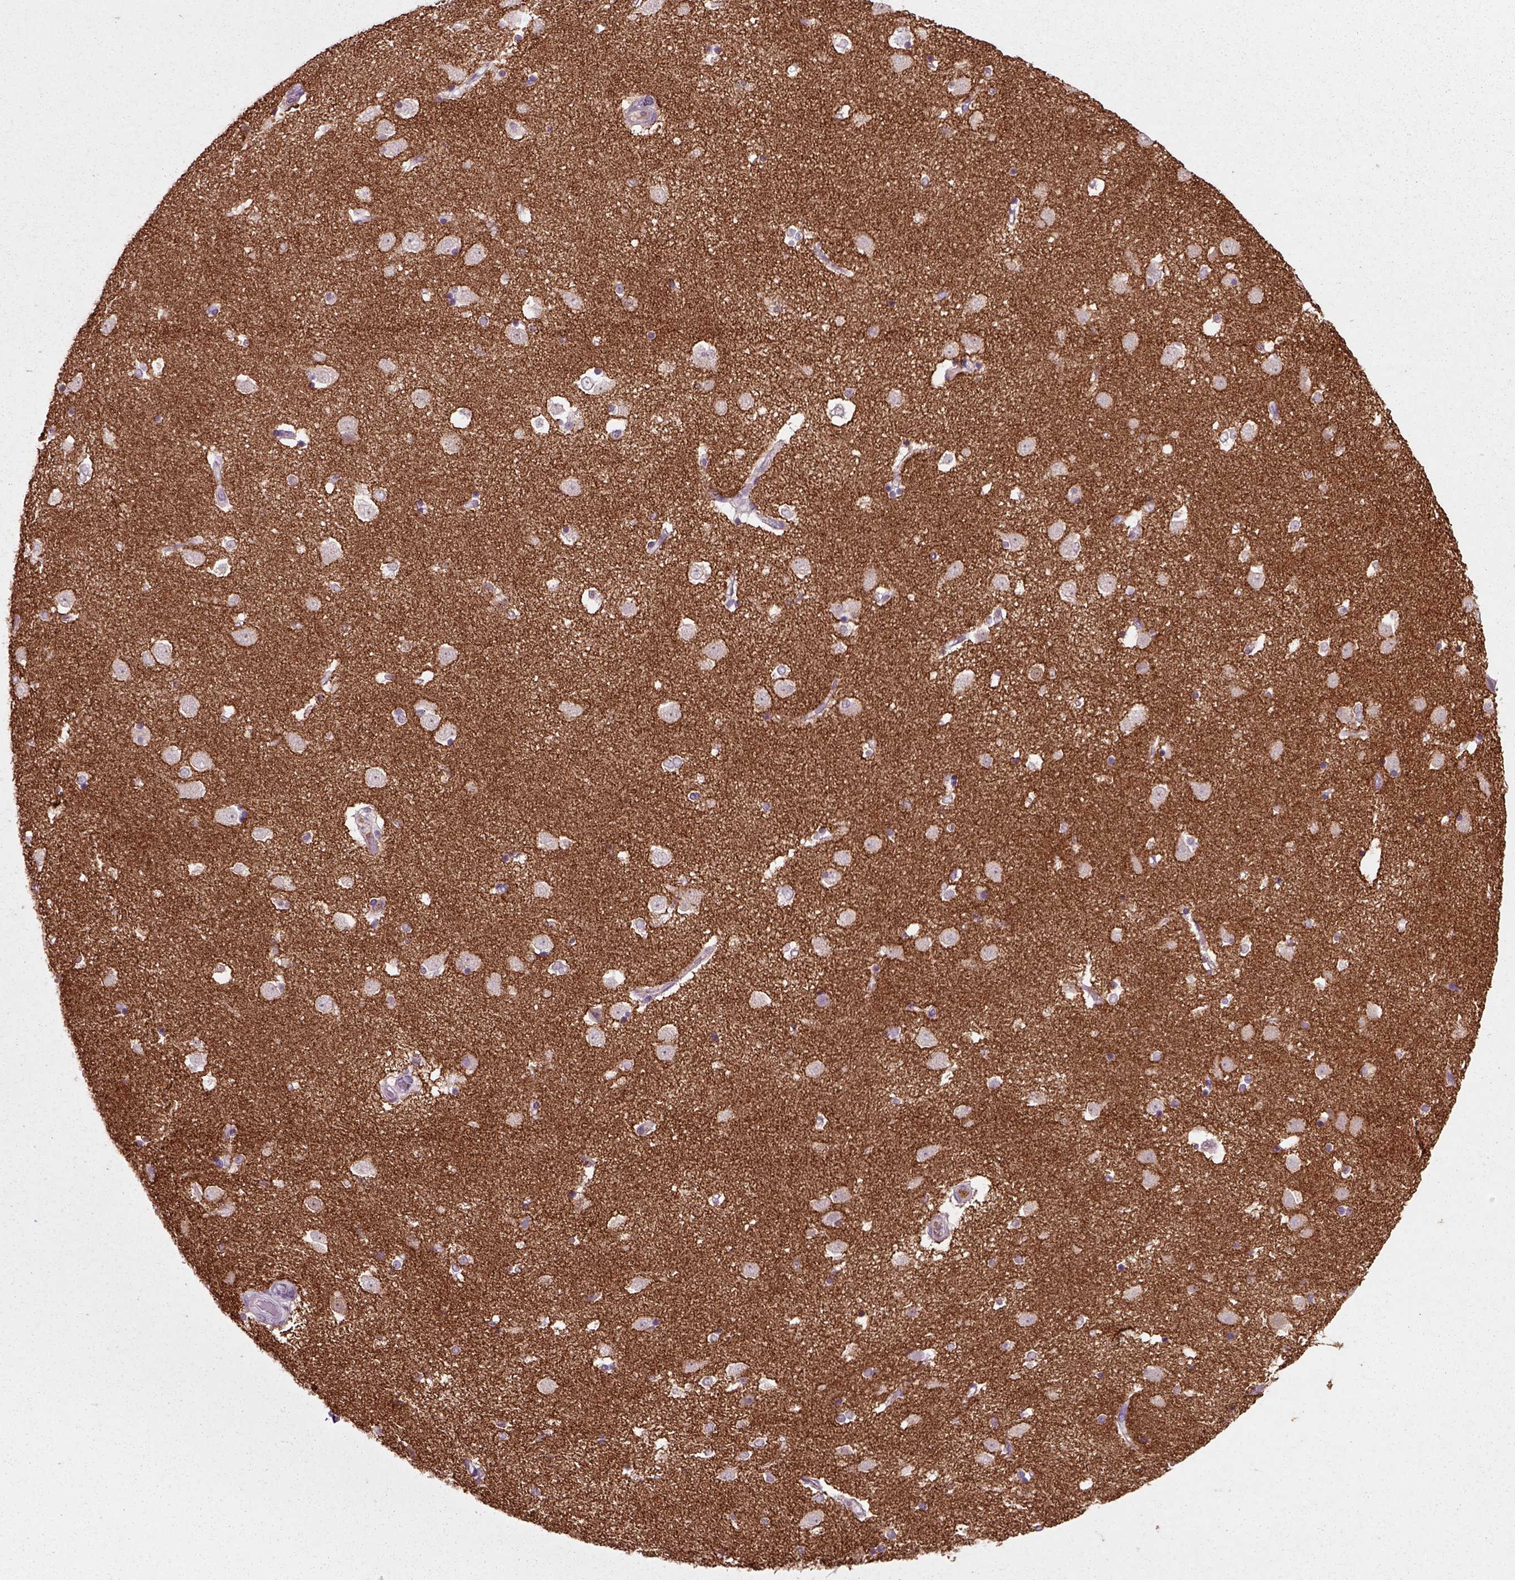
{"staining": {"intensity": "negative", "quantity": "none", "location": "none"}, "tissue": "caudate", "cell_type": "Glial cells", "image_type": "normal", "snomed": [{"axis": "morphology", "description": "Normal tissue, NOS"}, {"axis": "topography", "description": "Lateral ventricle wall"}], "caption": "A high-resolution micrograph shows IHC staining of unremarkable caudate, which shows no significant positivity in glial cells.", "gene": "RND2", "patient": {"sex": "male", "age": 51}}